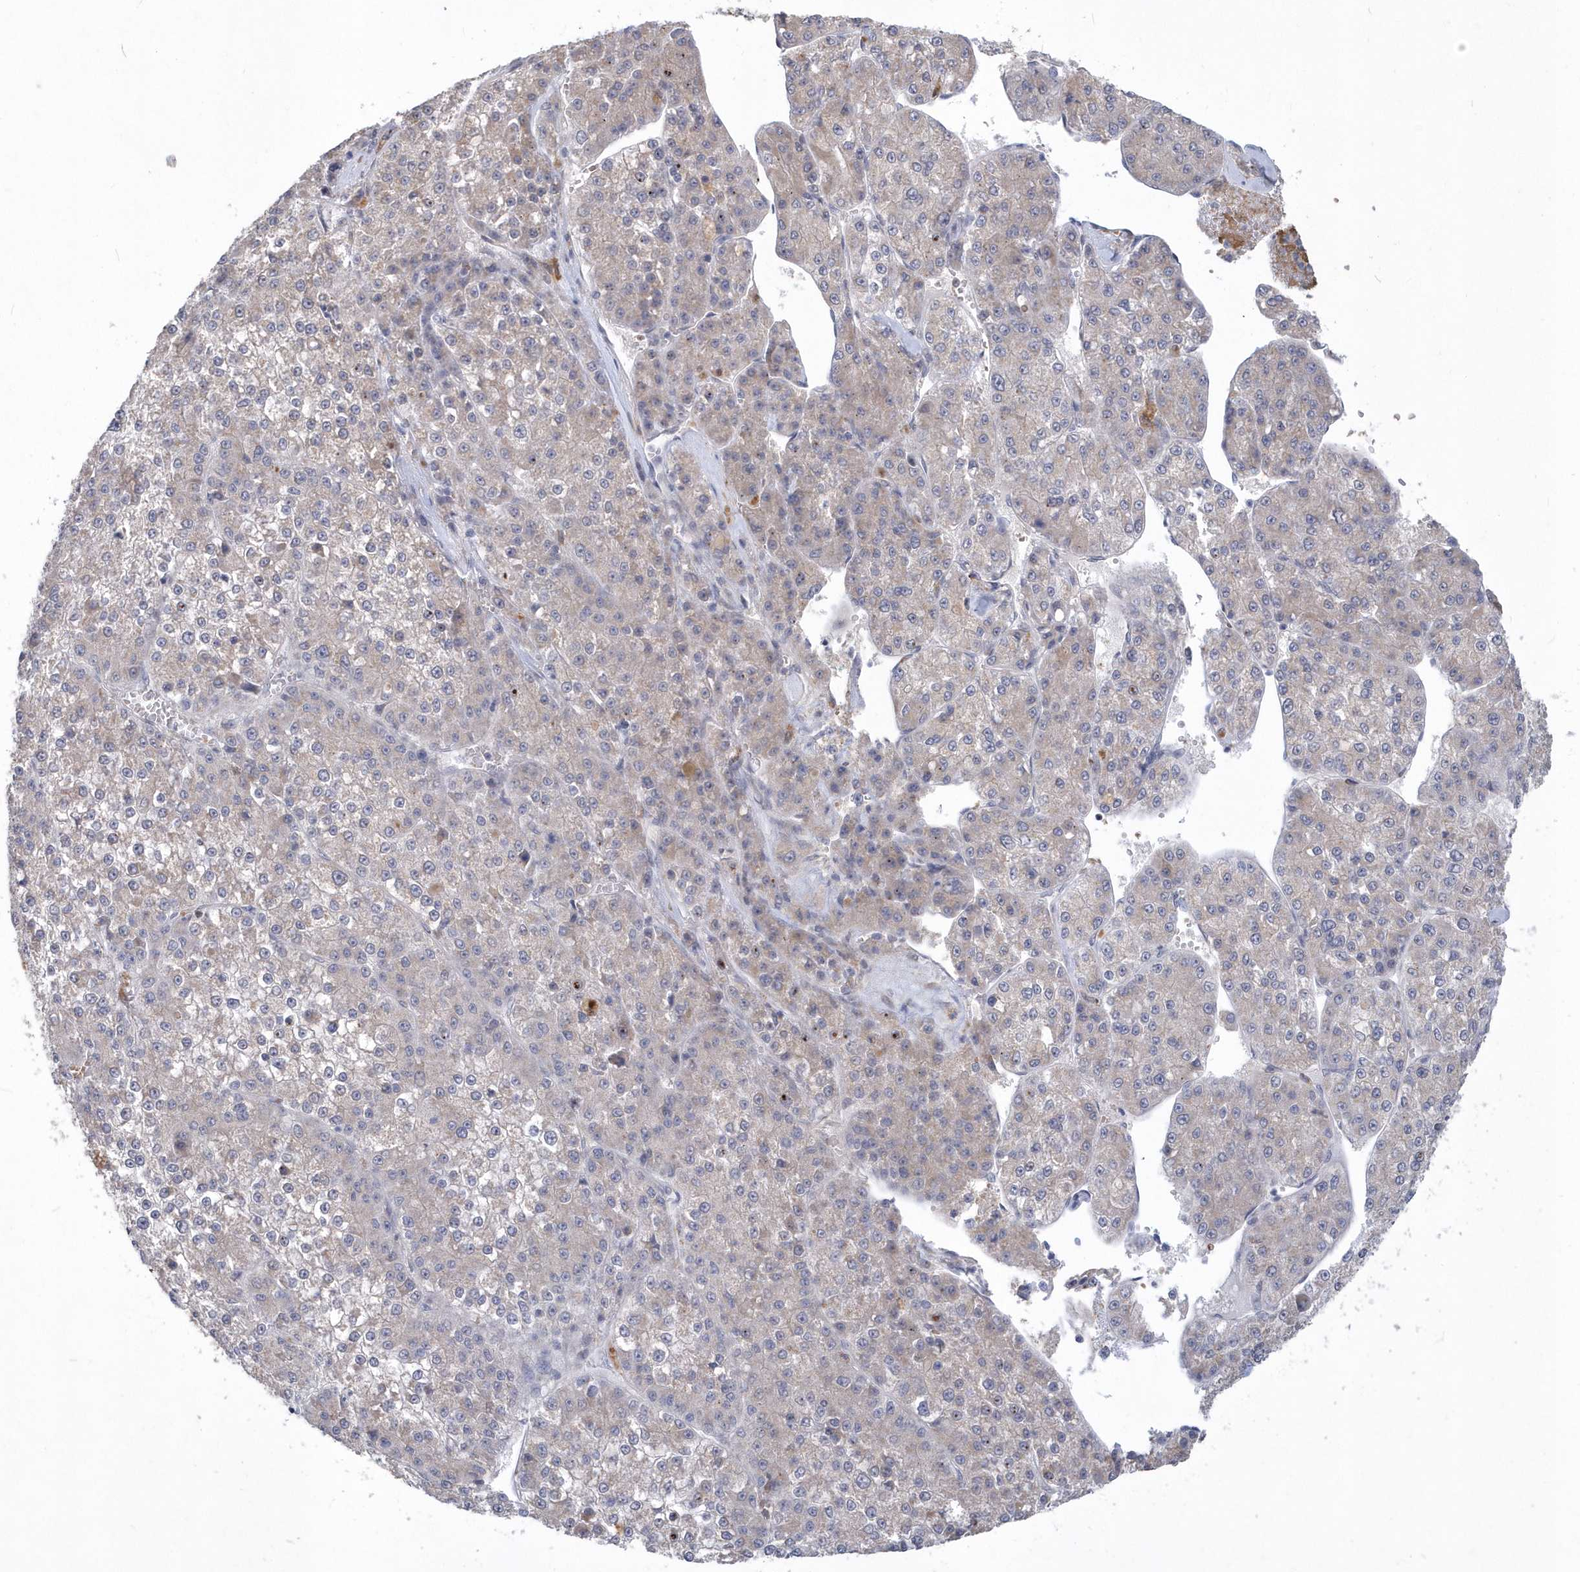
{"staining": {"intensity": "negative", "quantity": "none", "location": "none"}, "tissue": "liver cancer", "cell_type": "Tumor cells", "image_type": "cancer", "snomed": [{"axis": "morphology", "description": "Carcinoma, Hepatocellular, NOS"}, {"axis": "topography", "description": "Liver"}], "caption": "A micrograph of liver cancer (hepatocellular carcinoma) stained for a protein exhibits no brown staining in tumor cells. Brightfield microscopy of immunohistochemistry stained with DAB (brown) and hematoxylin (blue), captured at high magnification.", "gene": "TSPEAR", "patient": {"sex": "female", "age": 73}}